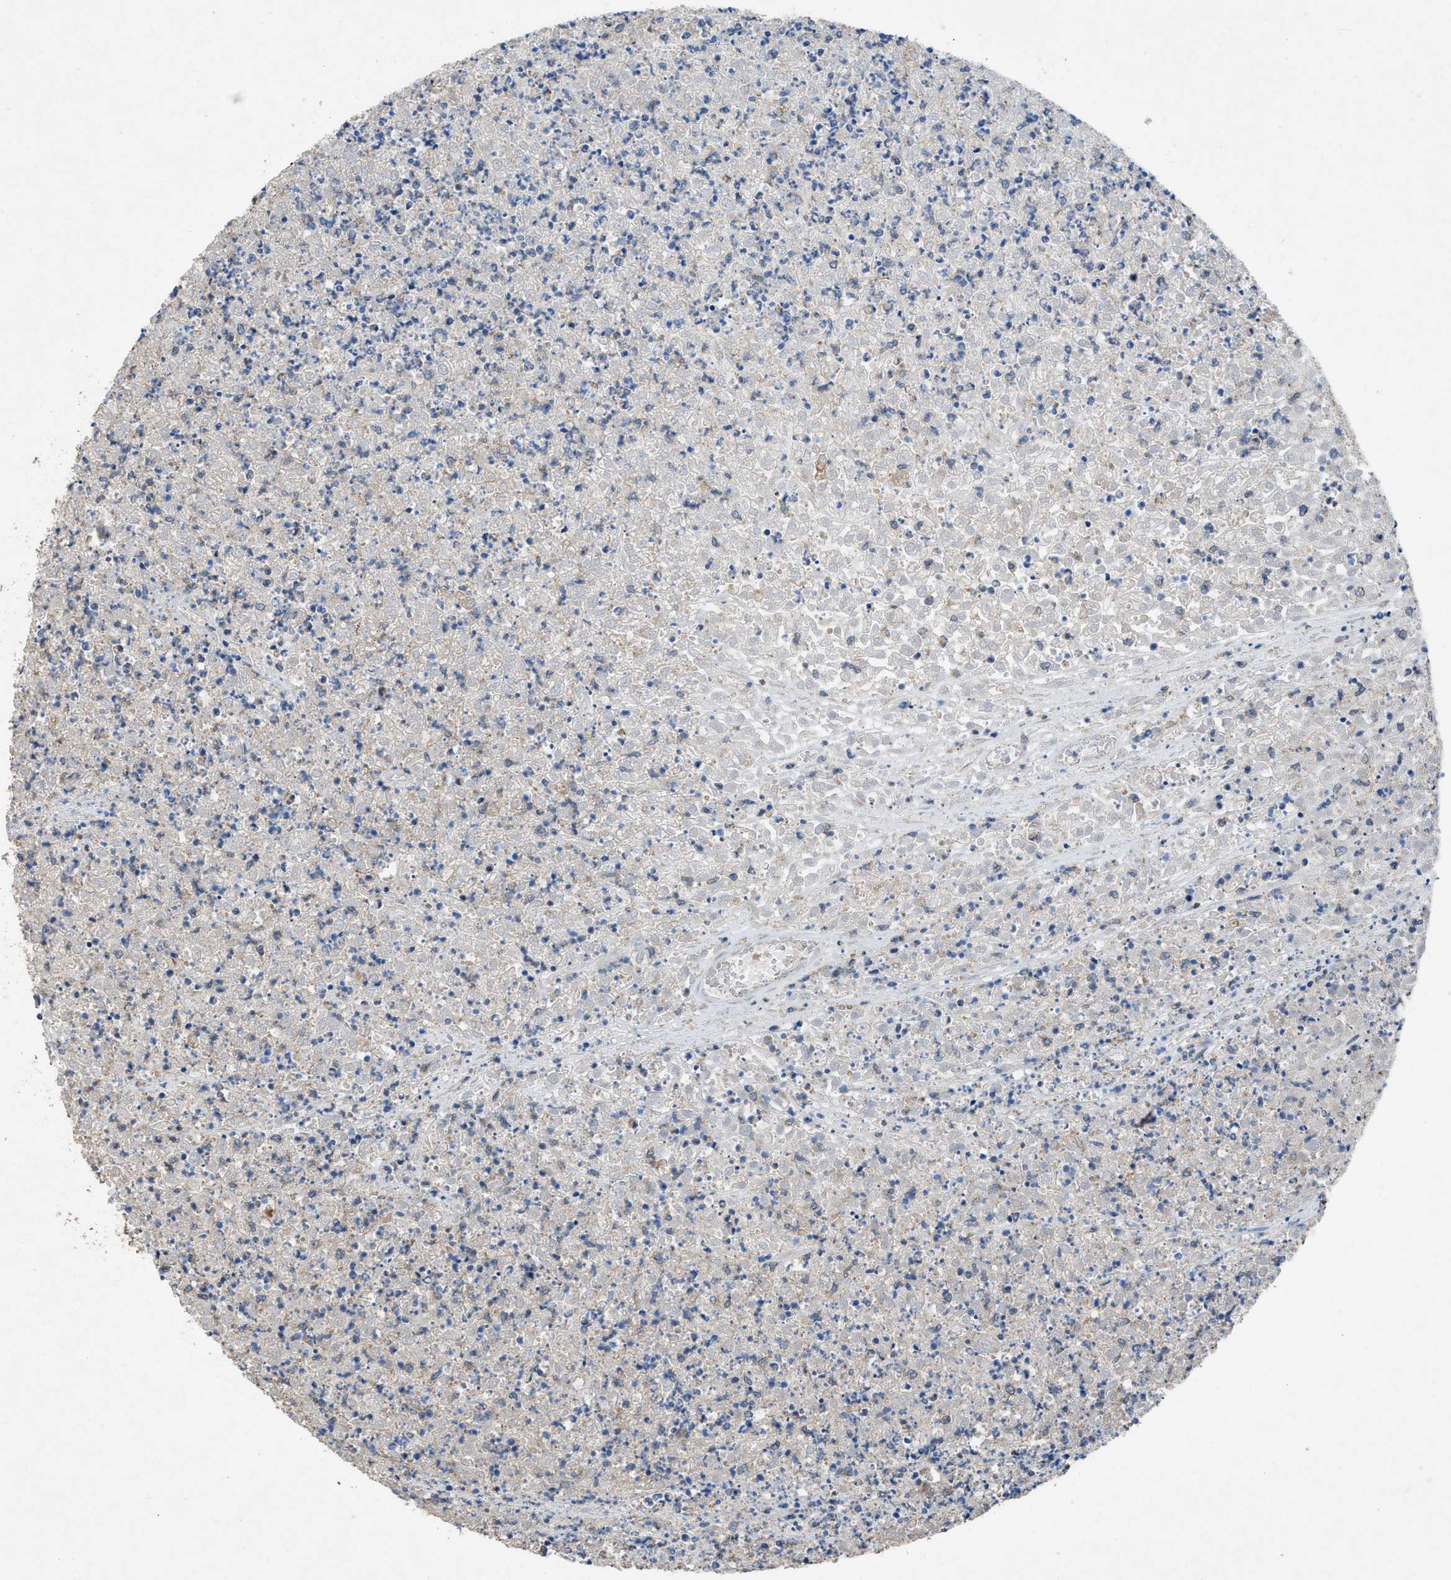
{"staining": {"intensity": "negative", "quantity": "none", "location": "none"}, "tissue": "renal cancer", "cell_type": "Tumor cells", "image_type": "cancer", "snomed": [{"axis": "morphology", "description": "Adenocarcinoma, NOS"}, {"axis": "topography", "description": "Kidney"}], "caption": "Image shows no significant protein expression in tumor cells of renal cancer (adenocarcinoma).", "gene": "ARL6", "patient": {"sex": "female", "age": 54}}